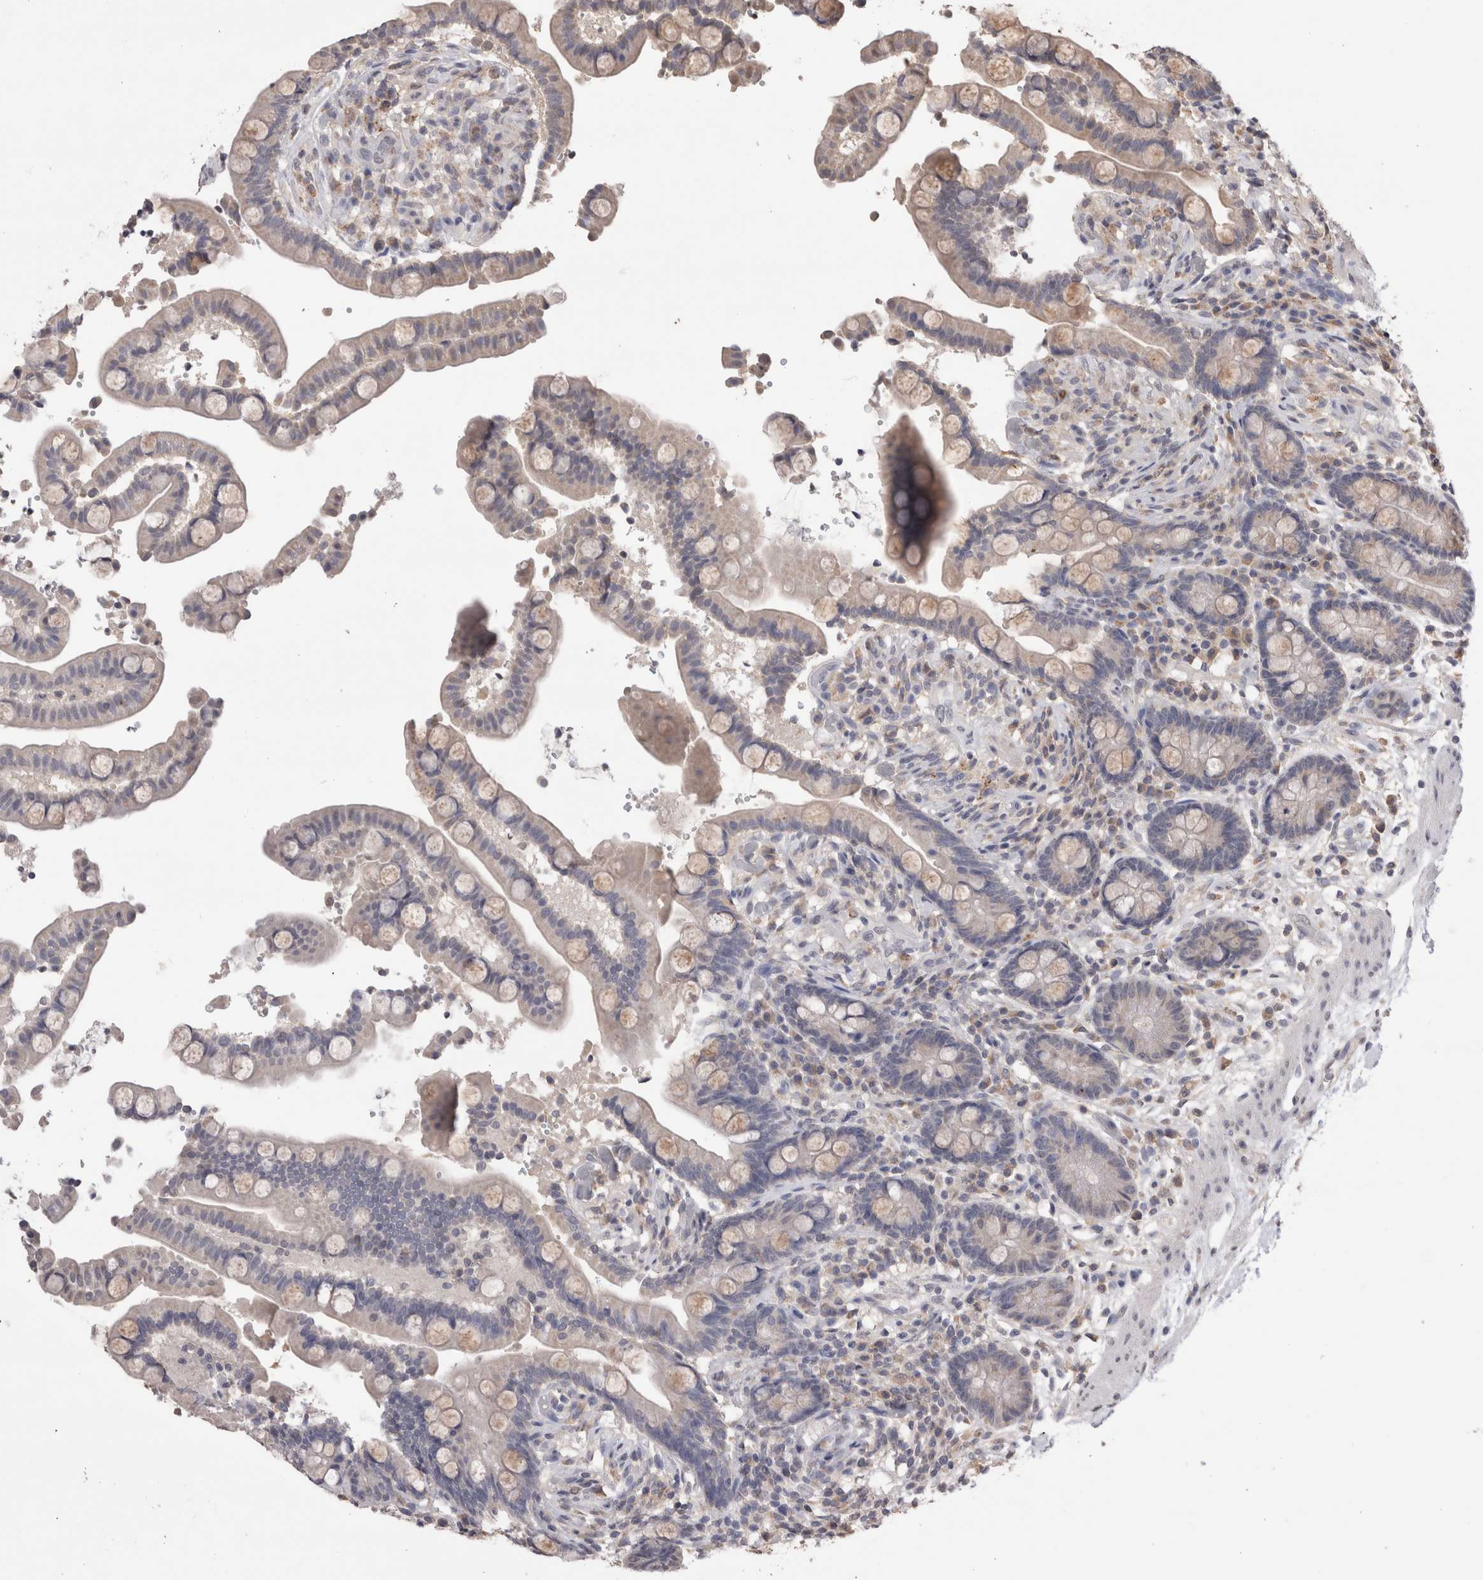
{"staining": {"intensity": "negative", "quantity": "none", "location": "none"}, "tissue": "colon", "cell_type": "Endothelial cells", "image_type": "normal", "snomed": [{"axis": "morphology", "description": "Normal tissue, NOS"}, {"axis": "topography", "description": "Colon"}], "caption": "DAB immunohistochemical staining of unremarkable human colon exhibits no significant positivity in endothelial cells.", "gene": "GRK5", "patient": {"sex": "male", "age": 73}}